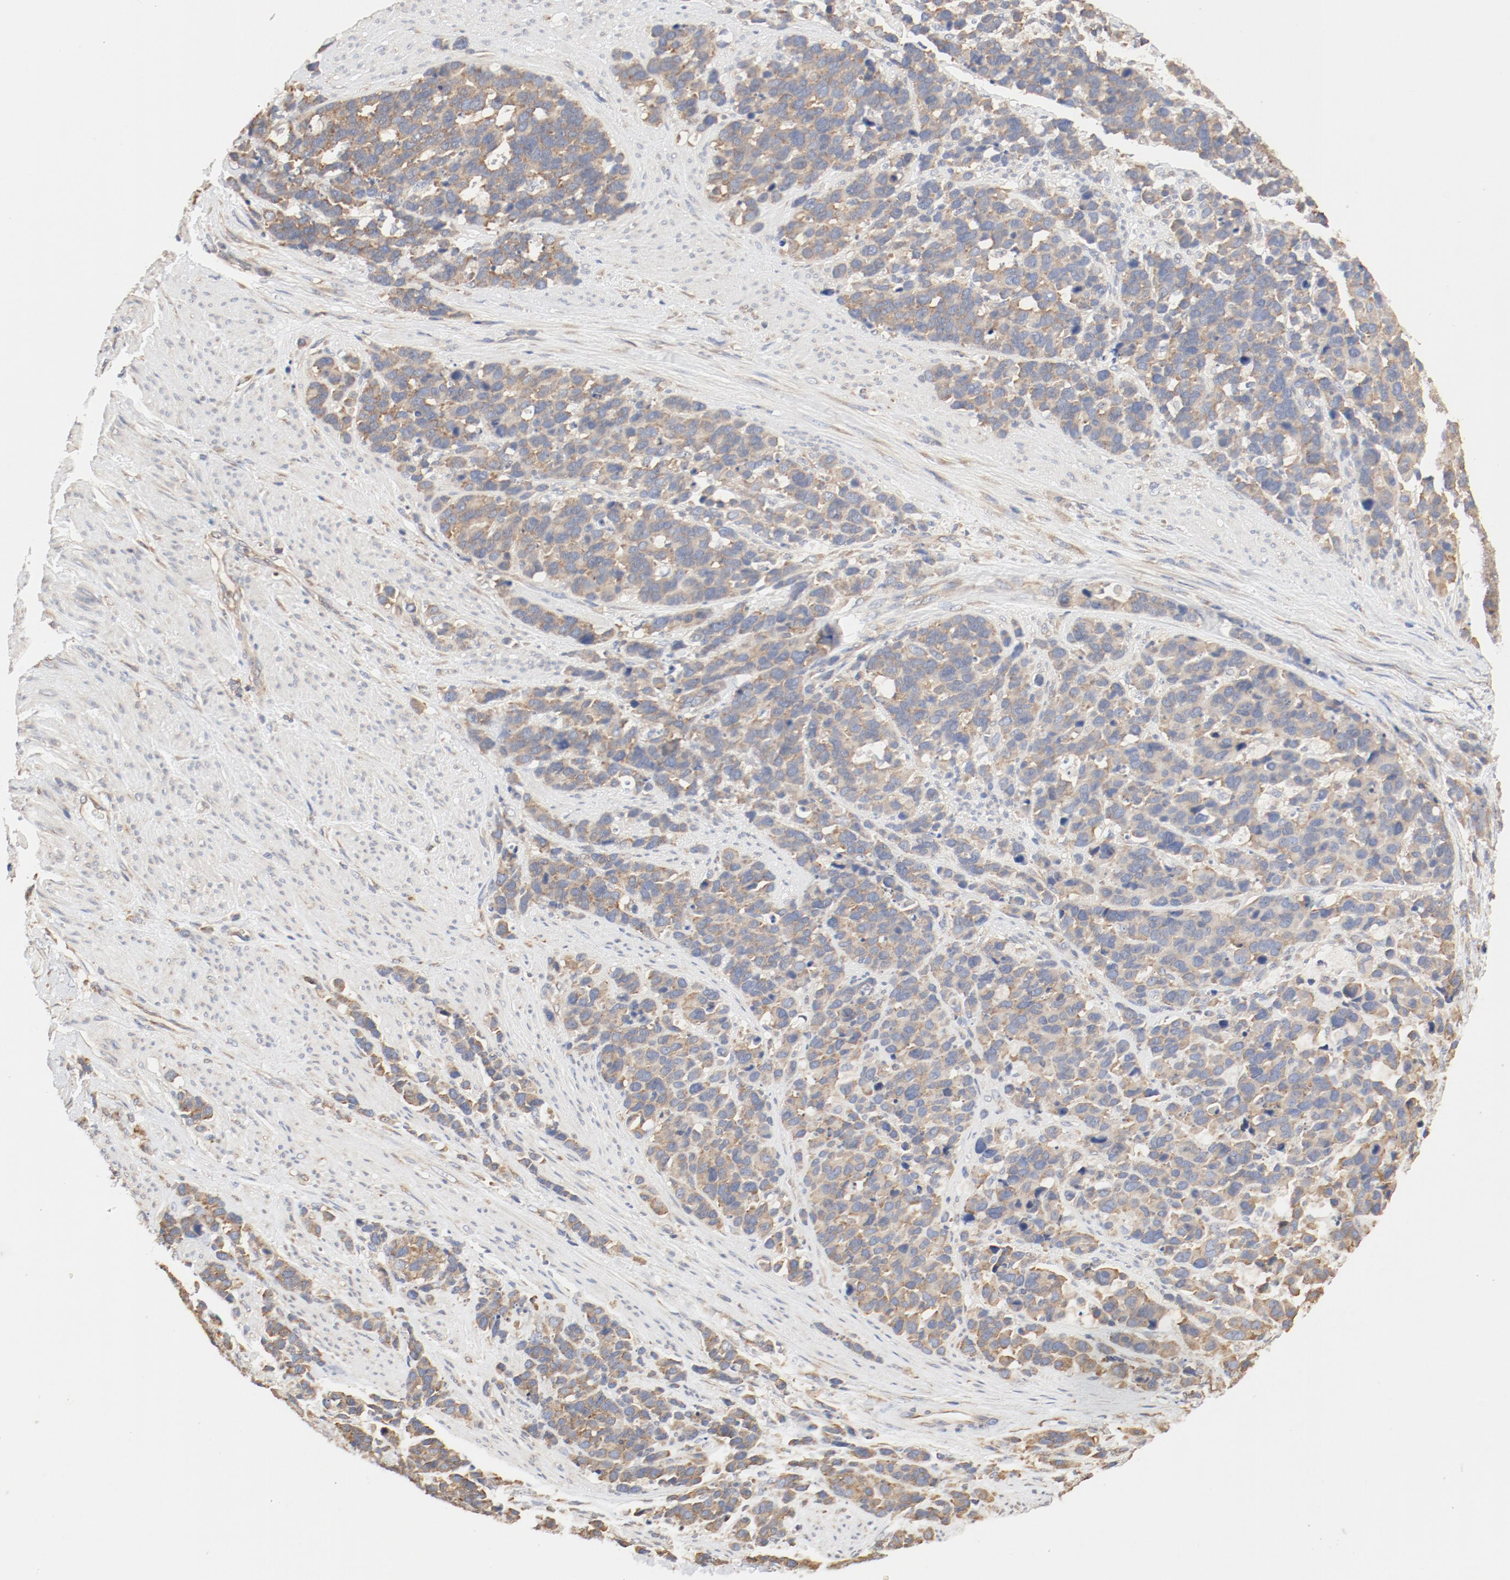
{"staining": {"intensity": "moderate", "quantity": ">75%", "location": "cytoplasmic/membranous"}, "tissue": "stomach cancer", "cell_type": "Tumor cells", "image_type": "cancer", "snomed": [{"axis": "morphology", "description": "Adenocarcinoma, NOS"}, {"axis": "topography", "description": "Stomach, upper"}], "caption": "Moderate cytoplasmic/membranous expression is seen in about >75% of tumor cells in stomach cancer (adenocarcinoma).", "gene": "RPS6", "patient": {"sex": "male", "age": 71}}